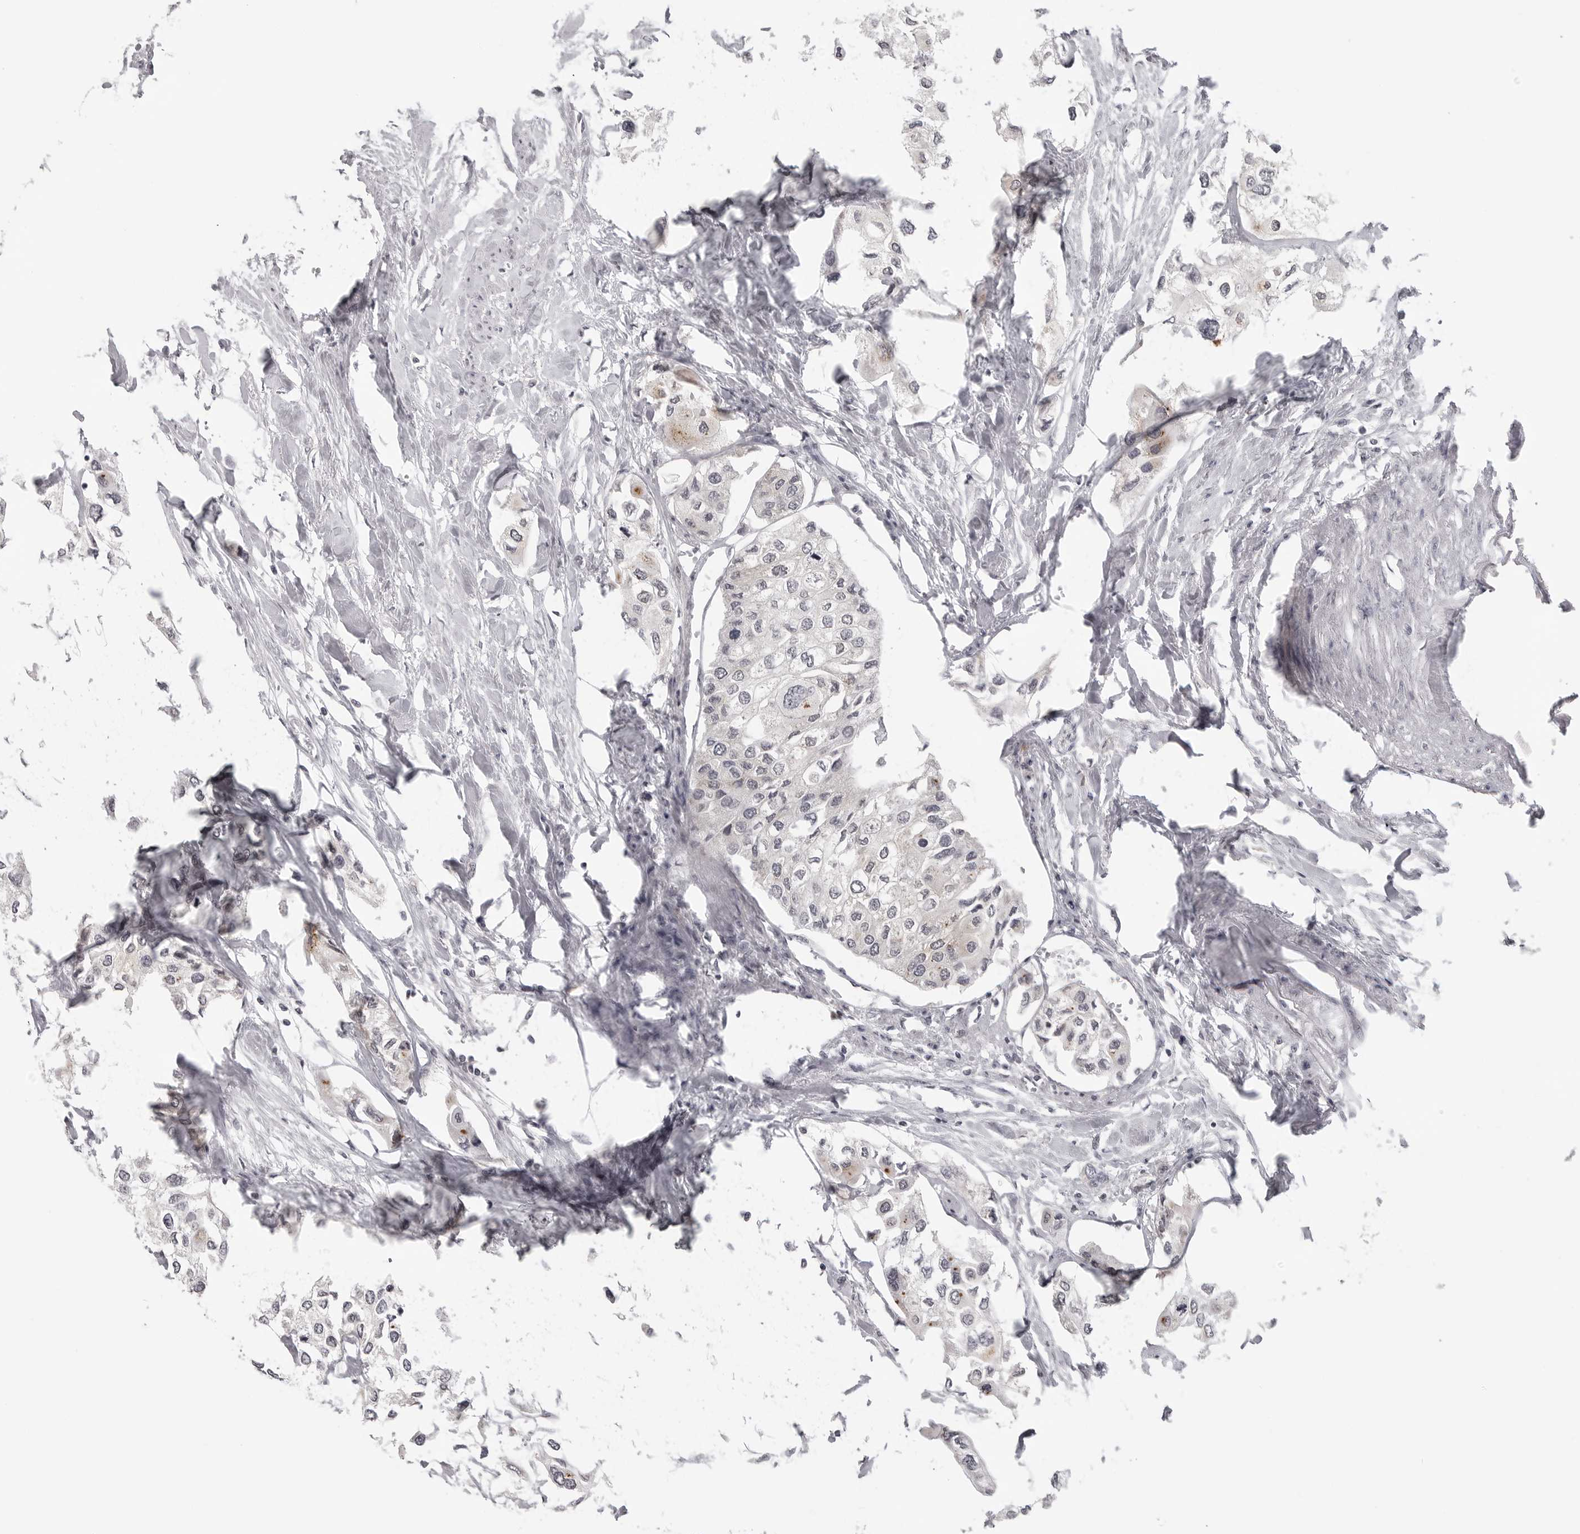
{"staining": {"intensity": "negative", "quantity": "none", "location": "none"}, "tissue": "urothelial cancer", "cell_type": "Tumor cells", "image_type": "cancer", "snomed": [{"axis": "morphology", "description": "Urothelial carcinoma, High grade"}, {"axis": "topography", "description": "Urinary bladder"}], "caption": "IHC image of urothelial carcinoma (high-grade) stained for a protein (brown), which shows no staining in tumor cells.", "gene": "TUT4", "patient": {"sex": "male", "age": 64}}